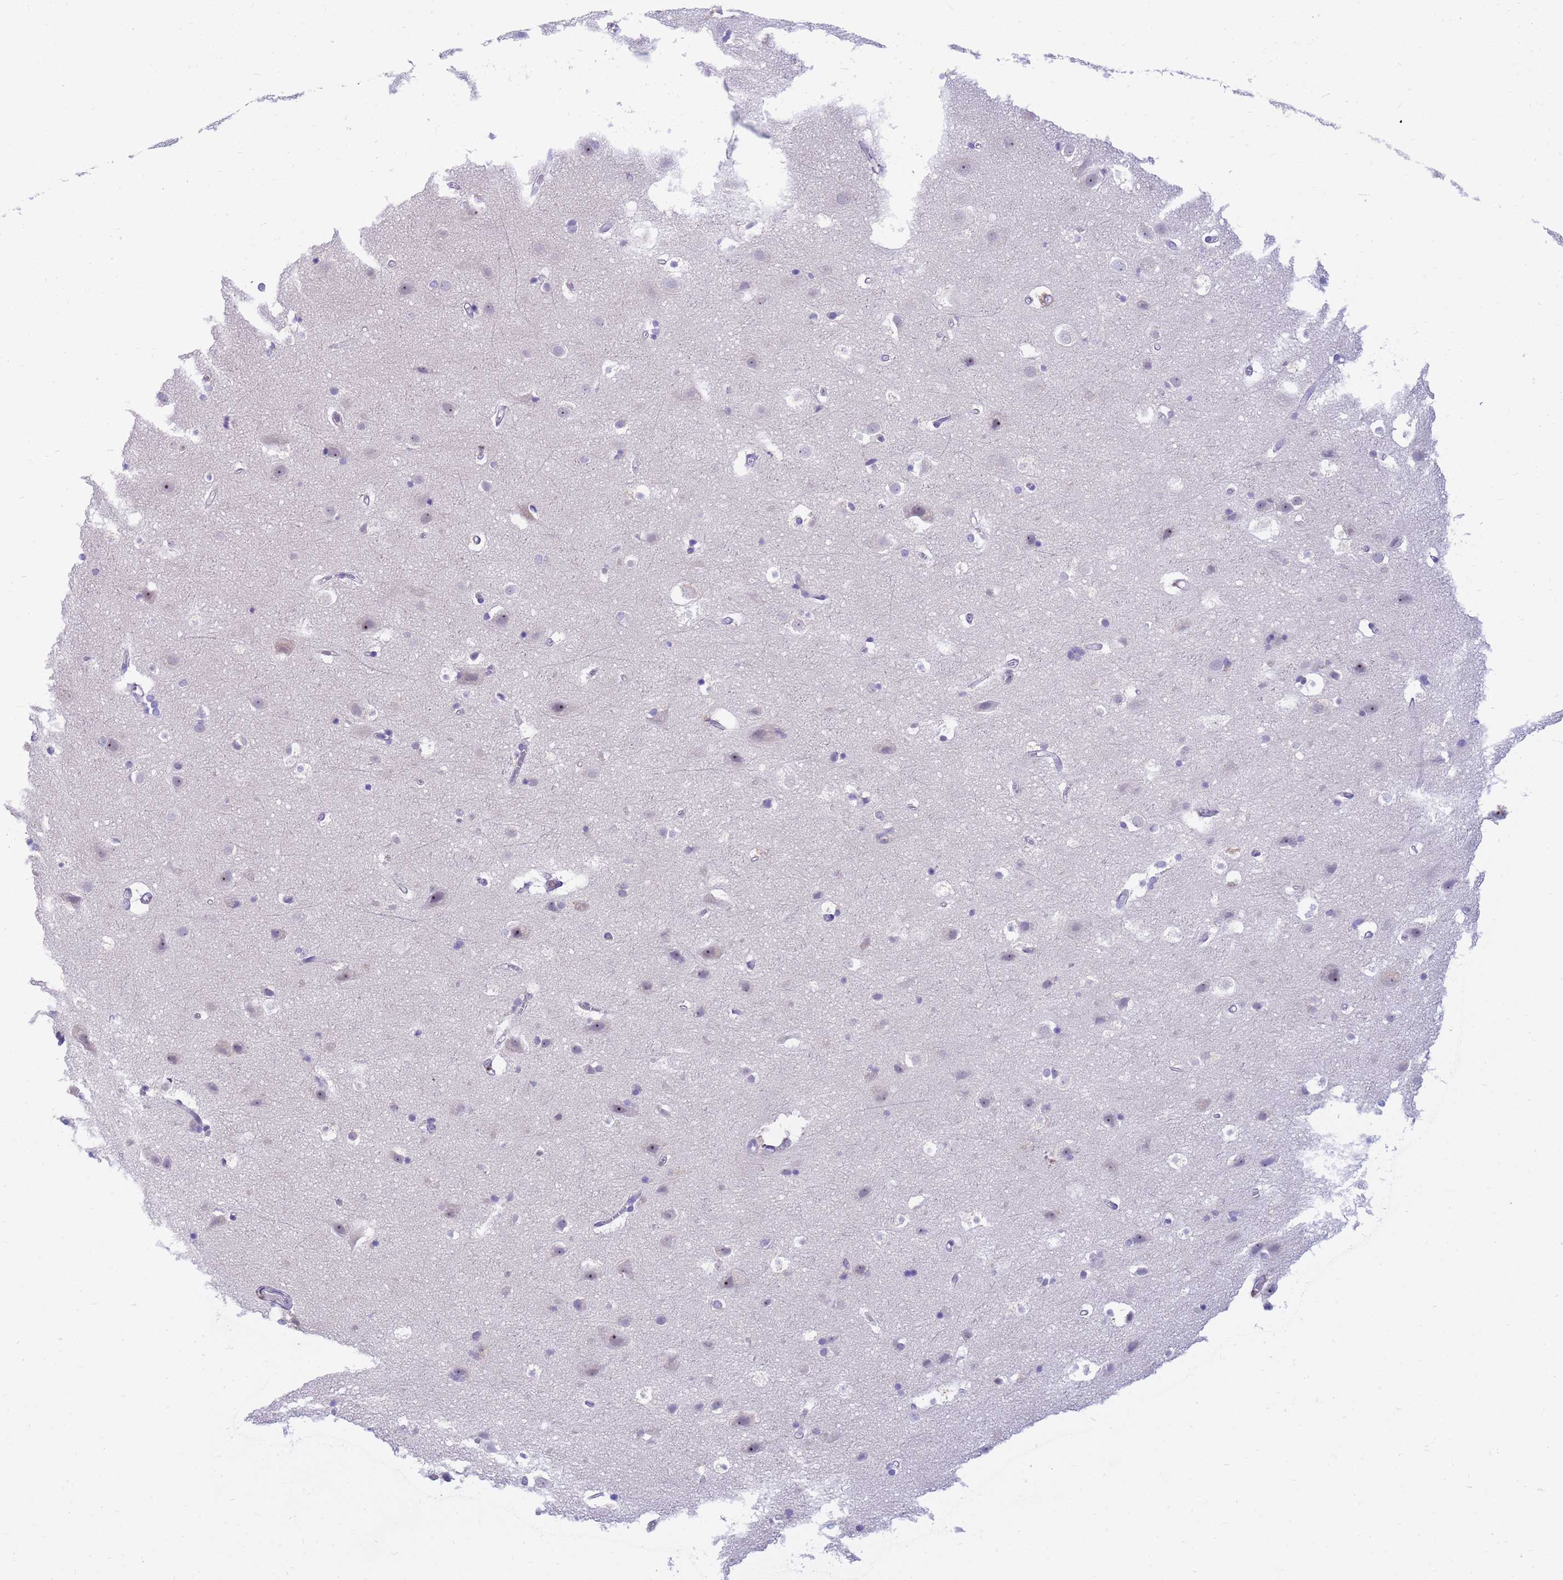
{"staining": {"intensity": "weak", "quantity": ">75%", "location": "cytoplasmic/membranous"}, "tissue": "cerebral cortex", "cell_type": "Endothelial cells", "image_type": "normal", "snomed": [{"axis": "morphology", "description": "Normal tissue, NOS"}, {"axis": "topography", "description": "Cerebral cortex"}], "caption": "Human cerebral cortex stained with a brown dye reveals weak cytoplasmic/membranous positive staining in approximately >75% of endothelial cells.", "gene": "LRATD1", "patient": {"sex": "male", "age": 54}}